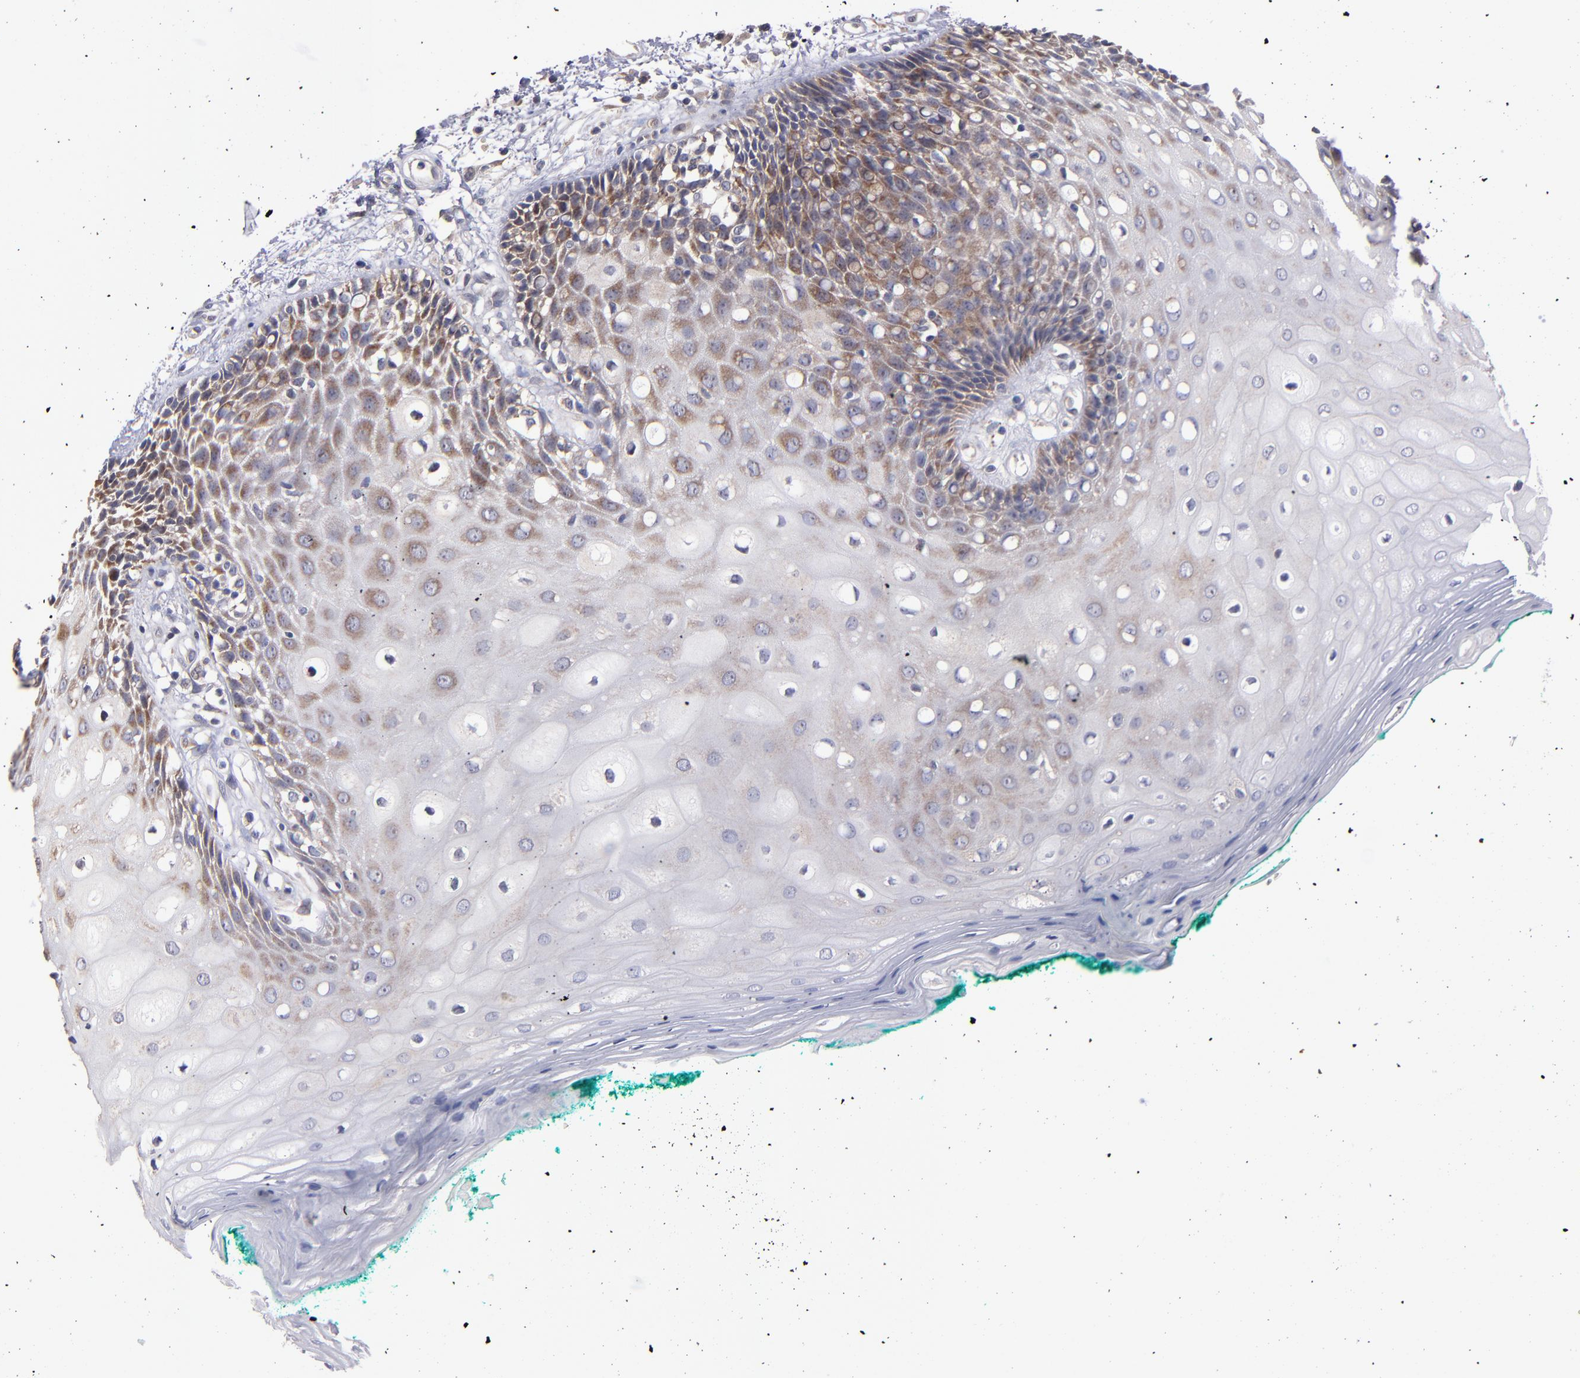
{"staining": {"intensity": "moderate", "quantity": "<25%", "location": "cytoplasmic/membranous"}, "tissue": "oral mucosa", "cell_type": "Squamous epithelial cells", "image_type": "normal", "snomed": [{"axis": "morphology", "description": "Normal tissue, NOS"}, {"axis": "morphology", "description": "Squamous cell carcinoma, NOS"}, {"axis": "topography", "description": "Skeletal muscle"}, {"axis": "topography", "description": "Oral tissue"}, {"axis": "topography", "description": "Head-Neck"}], "caption": "Protein expression analysis of unremarkable oral mucosa reveals moderate cytoplasmic/membranous expression in approximately <25% of squamous epithelial cells.", "gene": "EIF3L", "patient": {"sex": "female", "age": 84}}